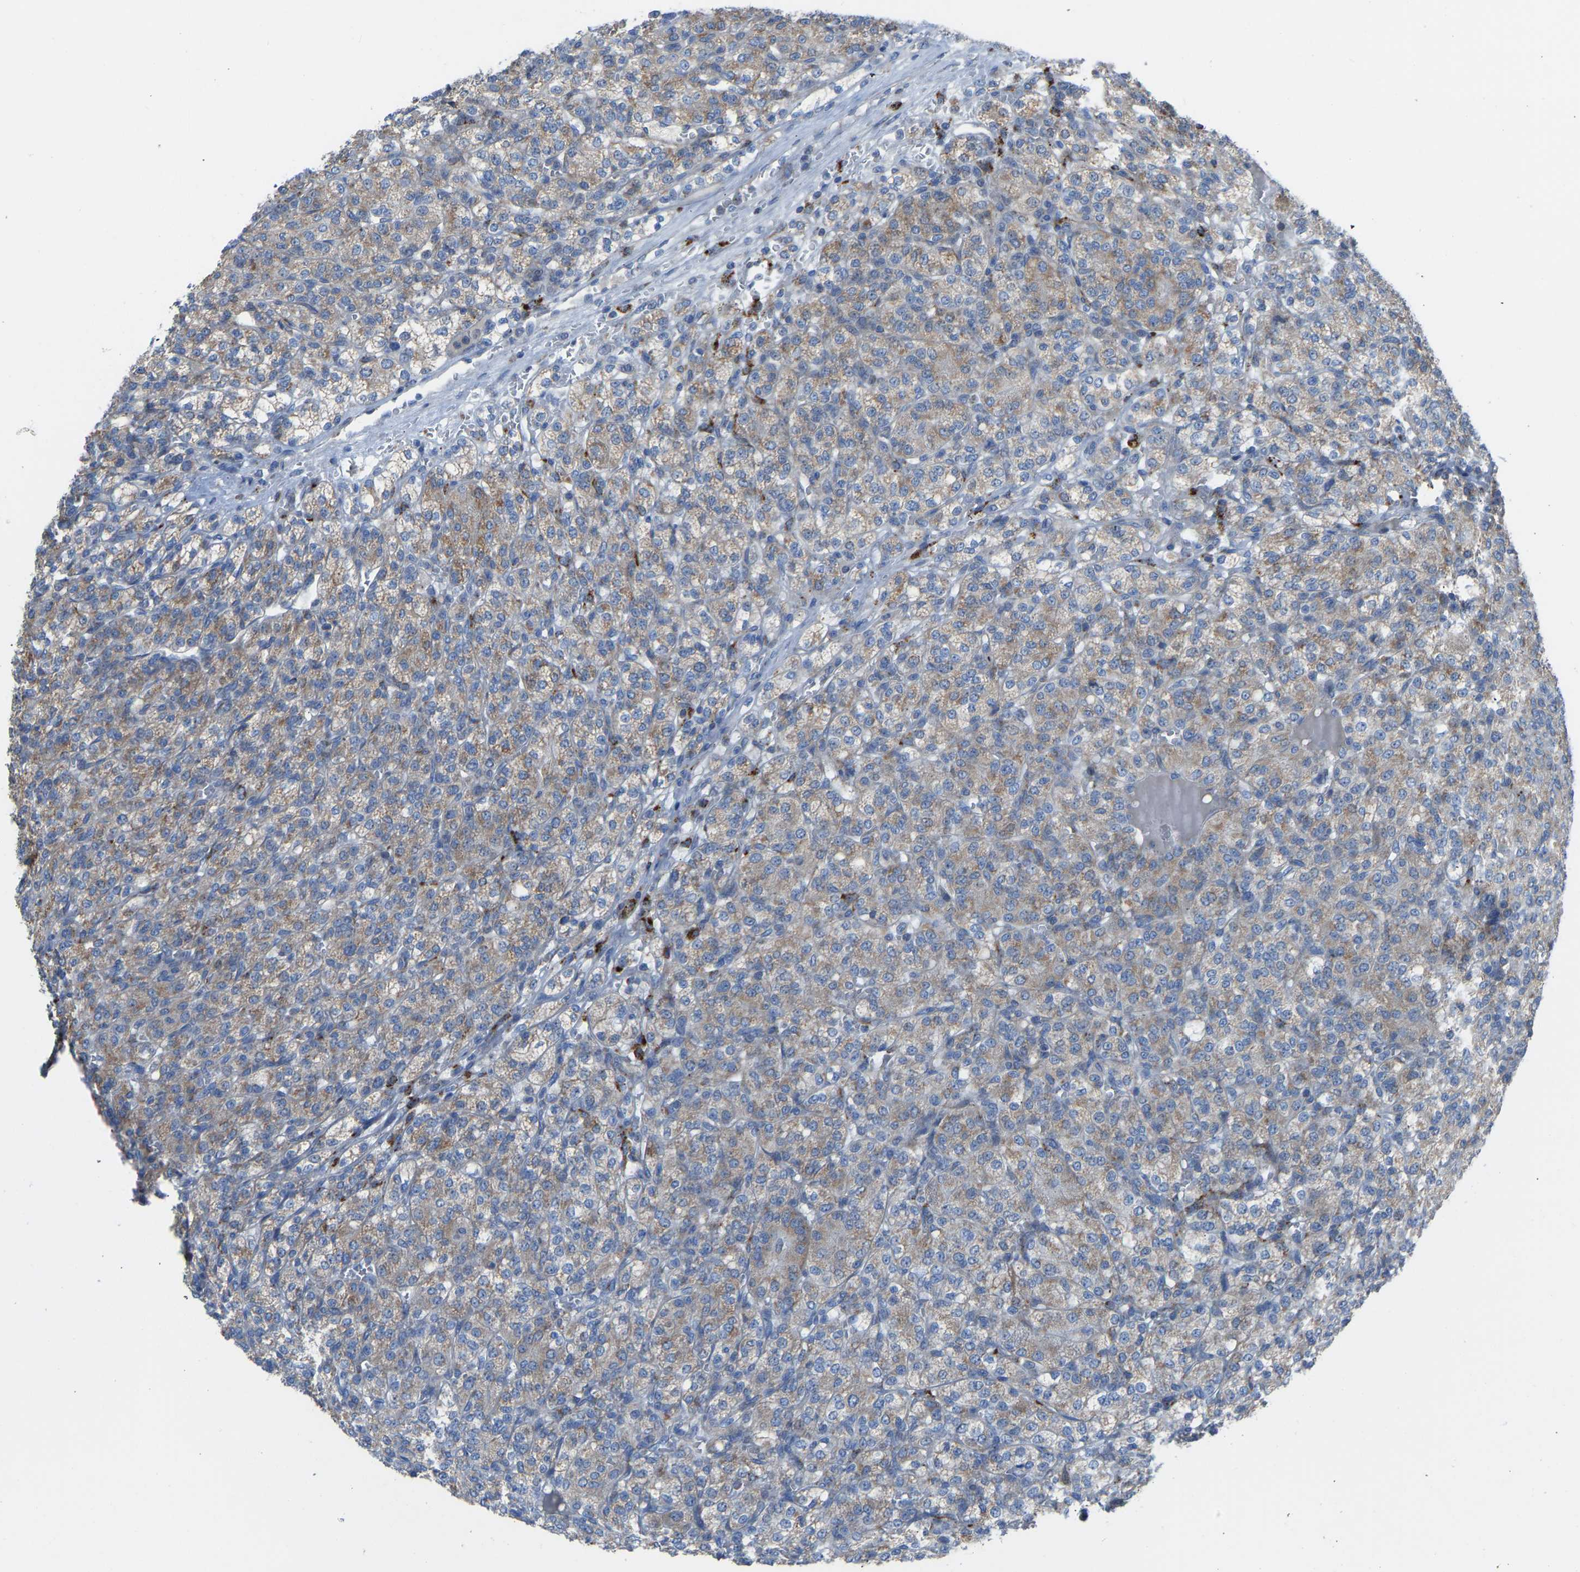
{"staining": {"intensity": "moderate", "quantity": ">75%", "location": "cytoplasmic/membranous"}, "tissue": "renal cancer", "cell_type": "Tumor cells", "image_type": "cancer", "snomed": [{"axis": "morphology", "description": "Adenocarcinoma, NOS"}, {"axis": "topography", "description": "Kidney"}], "caption": "High-power microscopy captured an immunohistochemistry (IHC) histopathology image of renal cancer (adenocarcinoma), revealing moderate cytoplasmic/membranous expression in about >75% of tumor cells.", "gene": "SMIM20", "patient": {"sex": "male", "age": 77}}